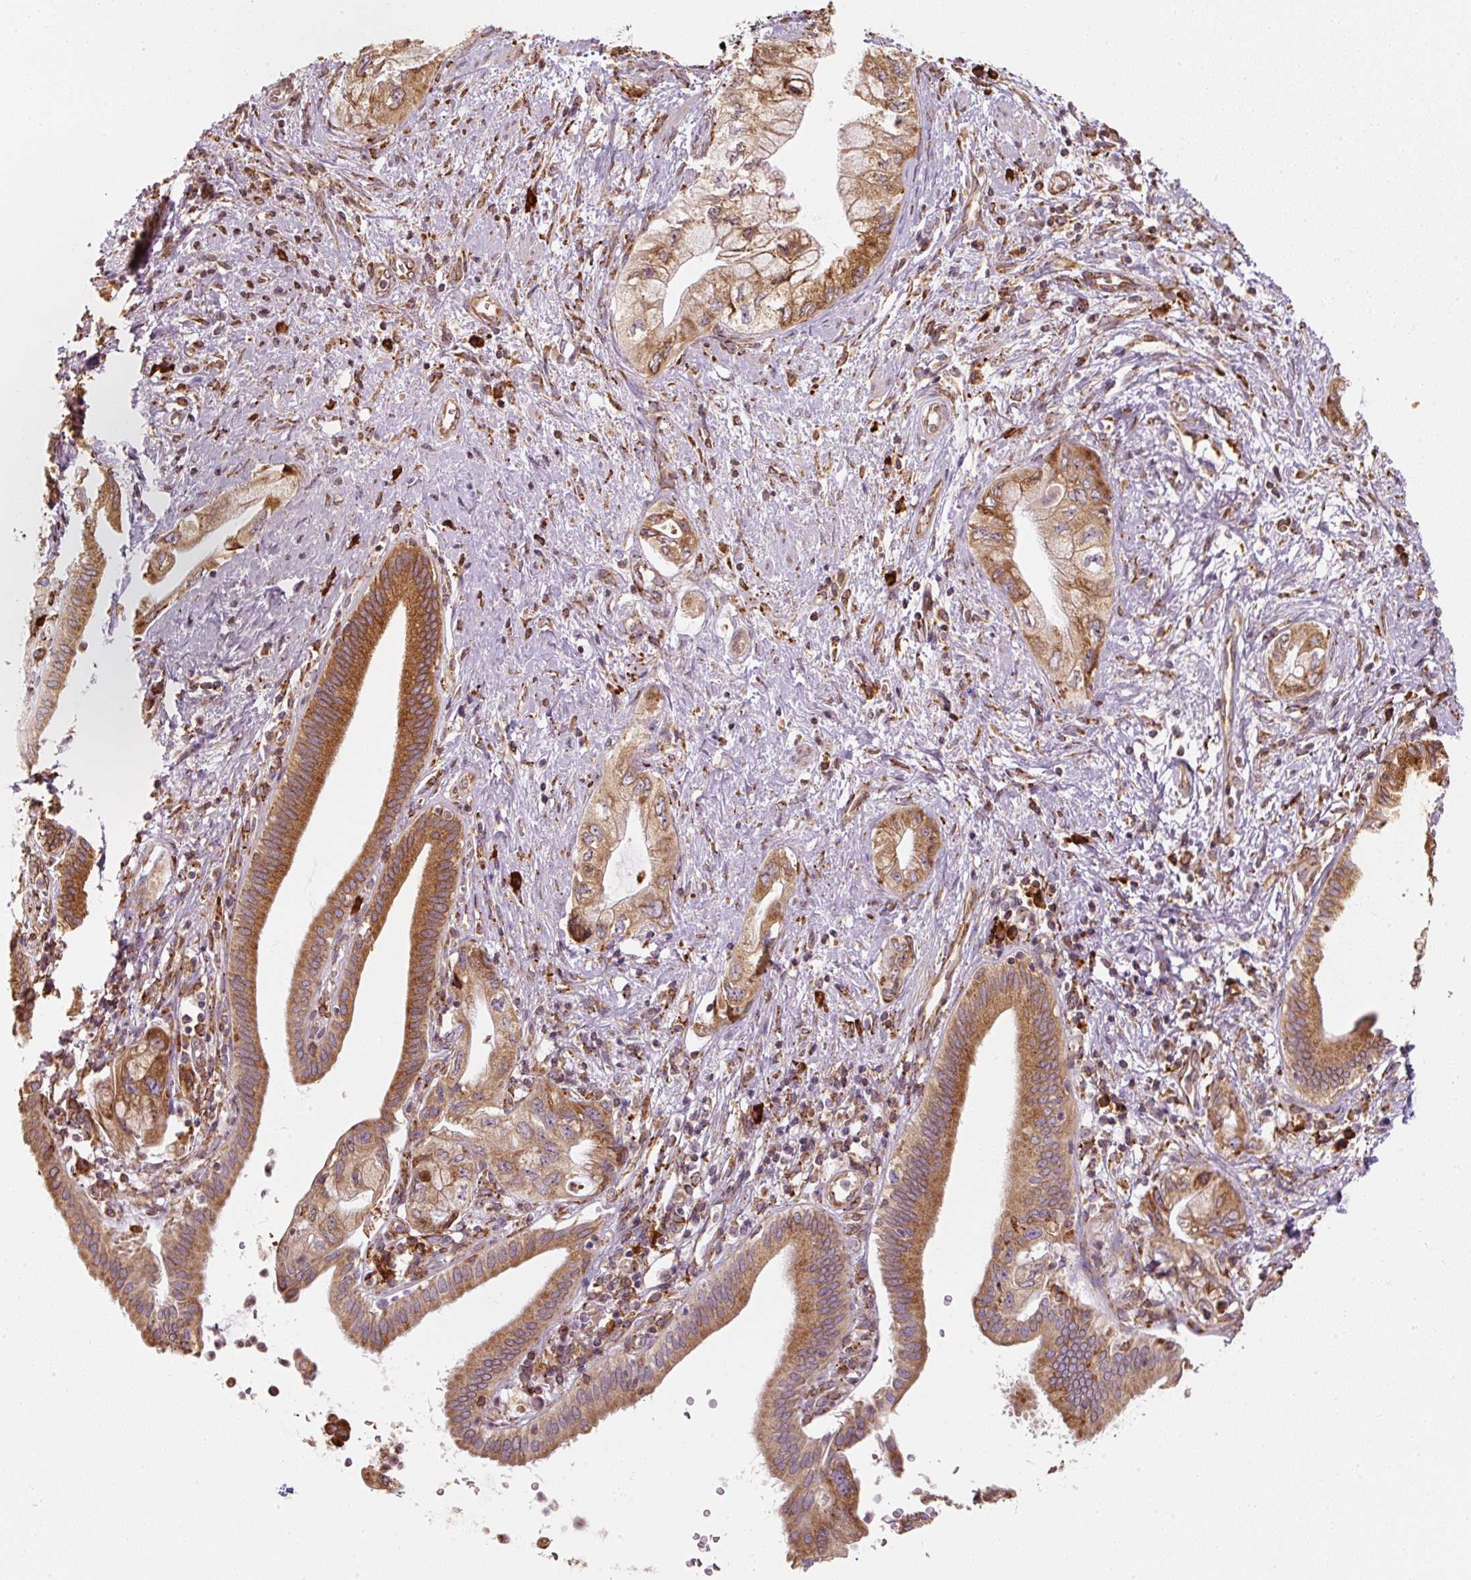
{"staining": {"intensity": "strong", "quantity": ">75%", "location": "cytoplasmic/membranous"}, "tissue": "pancreatic cancer", "cell_type": "Tumor cells", "image_type": "cancer", "snomed": [{"axis": "morphology", "description": "Adenocarcinoma, NOS"}, {"axis": "topography", "description": "Pancreas"}], "caption": "Pancreatic cancer stained with immunohistochemistry (IHC) reveals strong cytoplasmic/membranous positivity in about >75% of tumor cells.", "gene": "PRKCSH", "patient": {"sex": "female", "age": 73}}